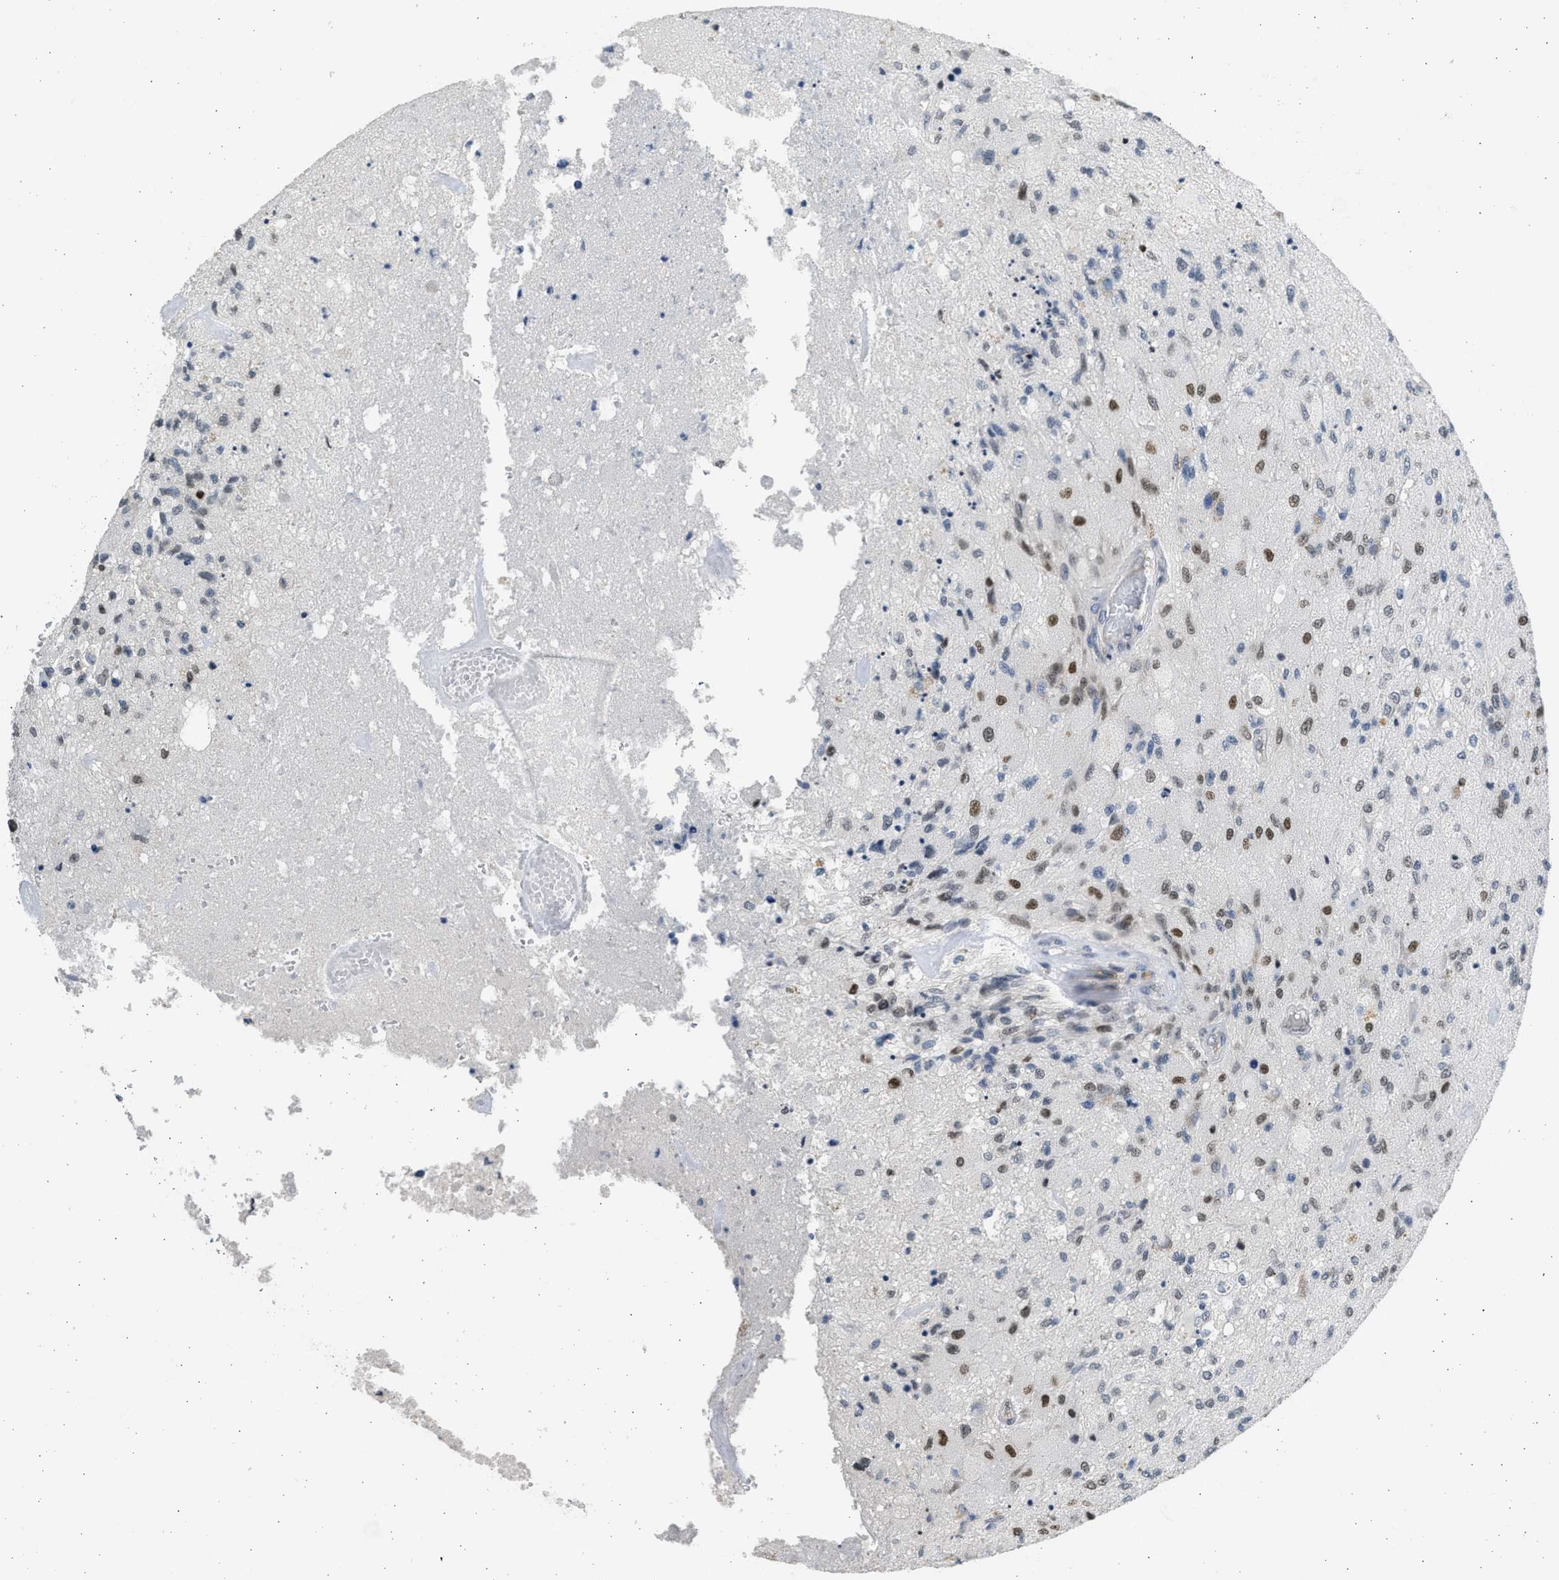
{"staining": {"intensity": "moderate", "quantity": "25%-75%", "location": "nuclear"}, "tissue": "glioma", "cell_type": "Tumor cells", "image_type": "cancer", "snomed": [{"axis": "morphology", "description": "Normal tissue, NOS"}, {"axis": "morphology", "description": "Glioma, malignant, High grade"}, {"axis": "topography", "description": "Cerebral cortex"}], "caption": "High-magnification brightfield microscopy of high-grade glioma (malignant) stained with DAB (brown) and counterstained with hematoxylin (blue). tumor cells exhibit moderate nuclear positivity is appreciated in about25%-75% of cells.", "gene": "HMGN3", "patient": {"sex": "male", "age": 77}}